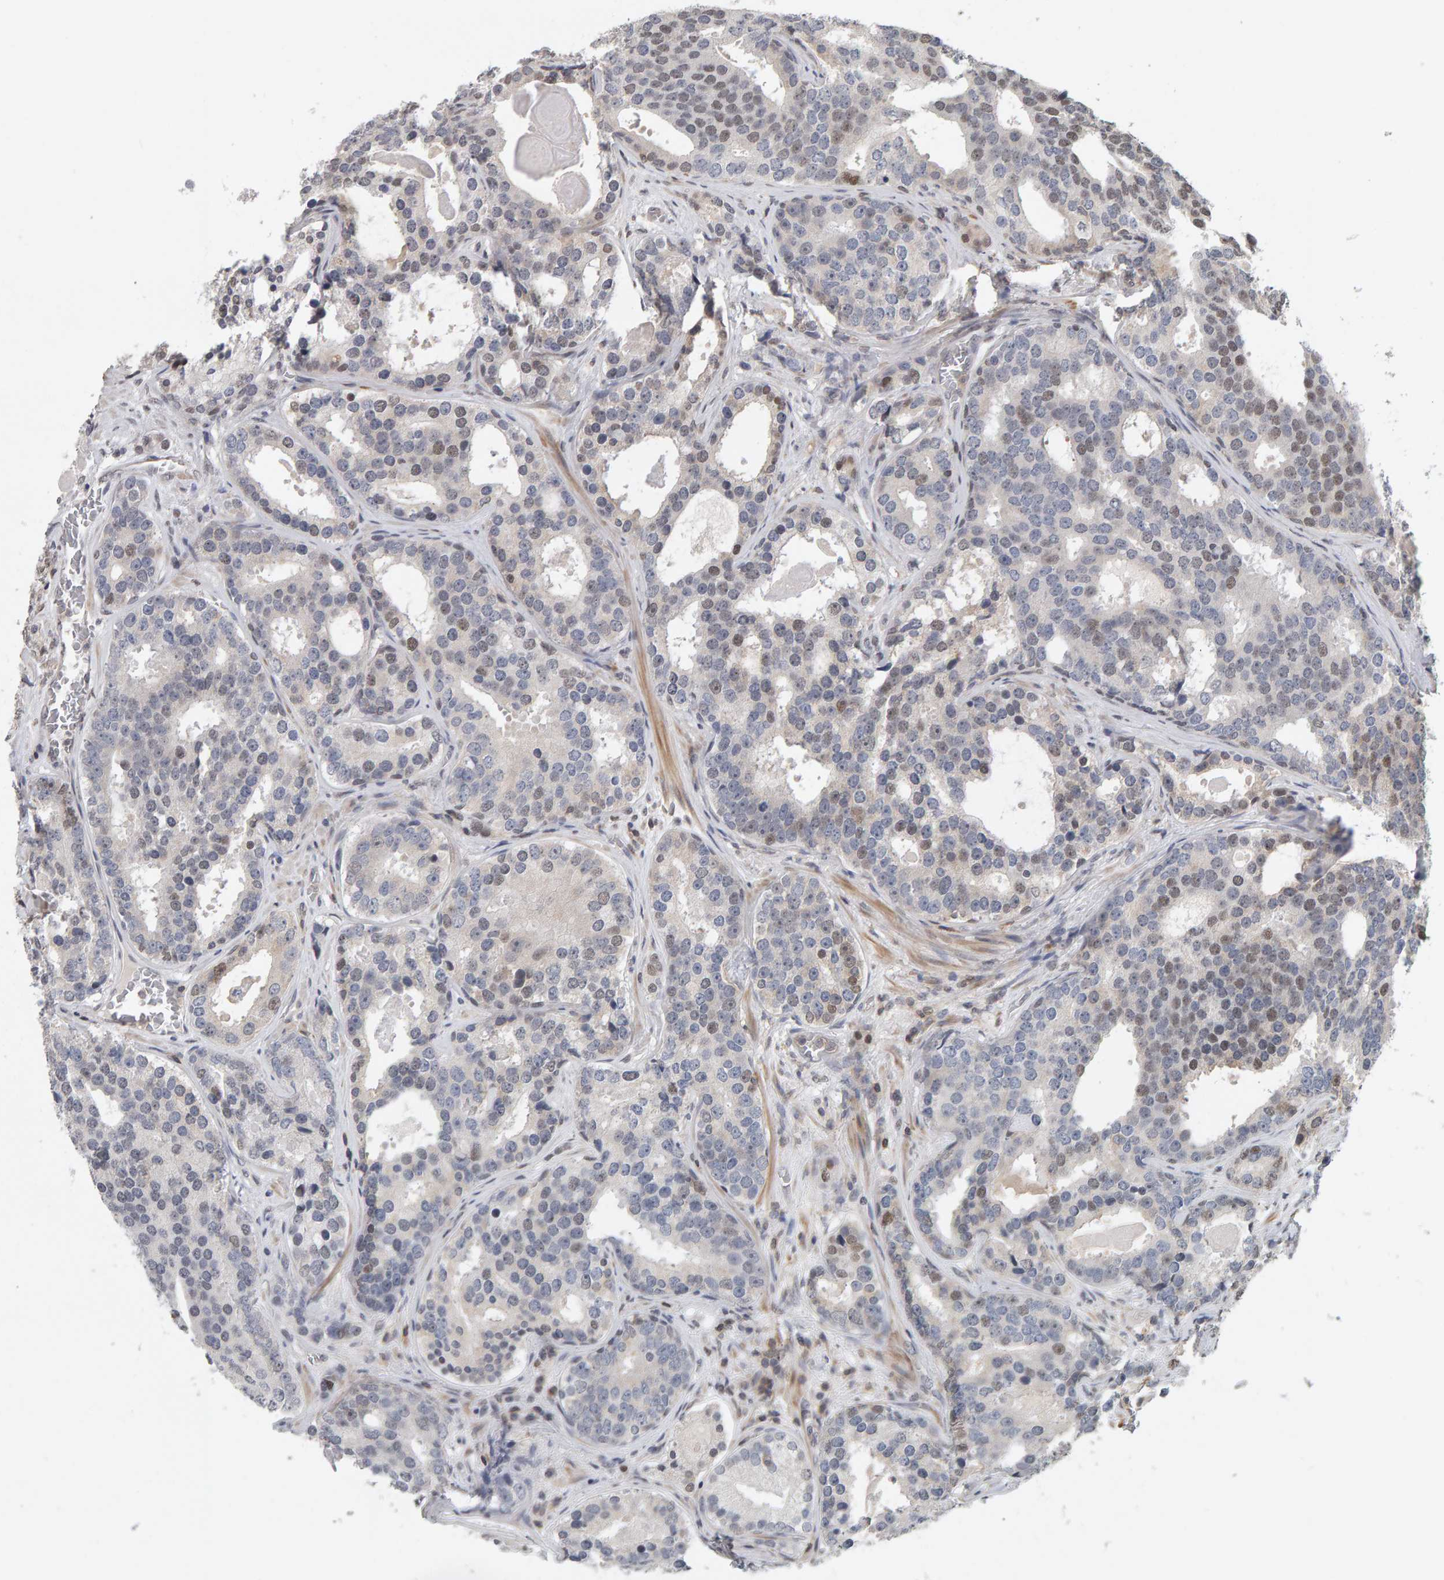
{"staining": {"intensity": "weak", "quantity": "<25%", "location": "nuclear"}, "tissue": "prostate cancer", "cell_type": "Tumor cells", "image_type": "cancer", "snomed": [{"axis": "morphology", "description": "Adenocarcinoma, High grade"}, {"axis": "topography", "description": "Prostate"}], "caption": "This is a micrograph of IHC staining of prostate high-grade adenocarcinoma, which shows no staining in tumor cells.", "gene": "TEFM", "patient": {"sex": "male", "age": 60}}